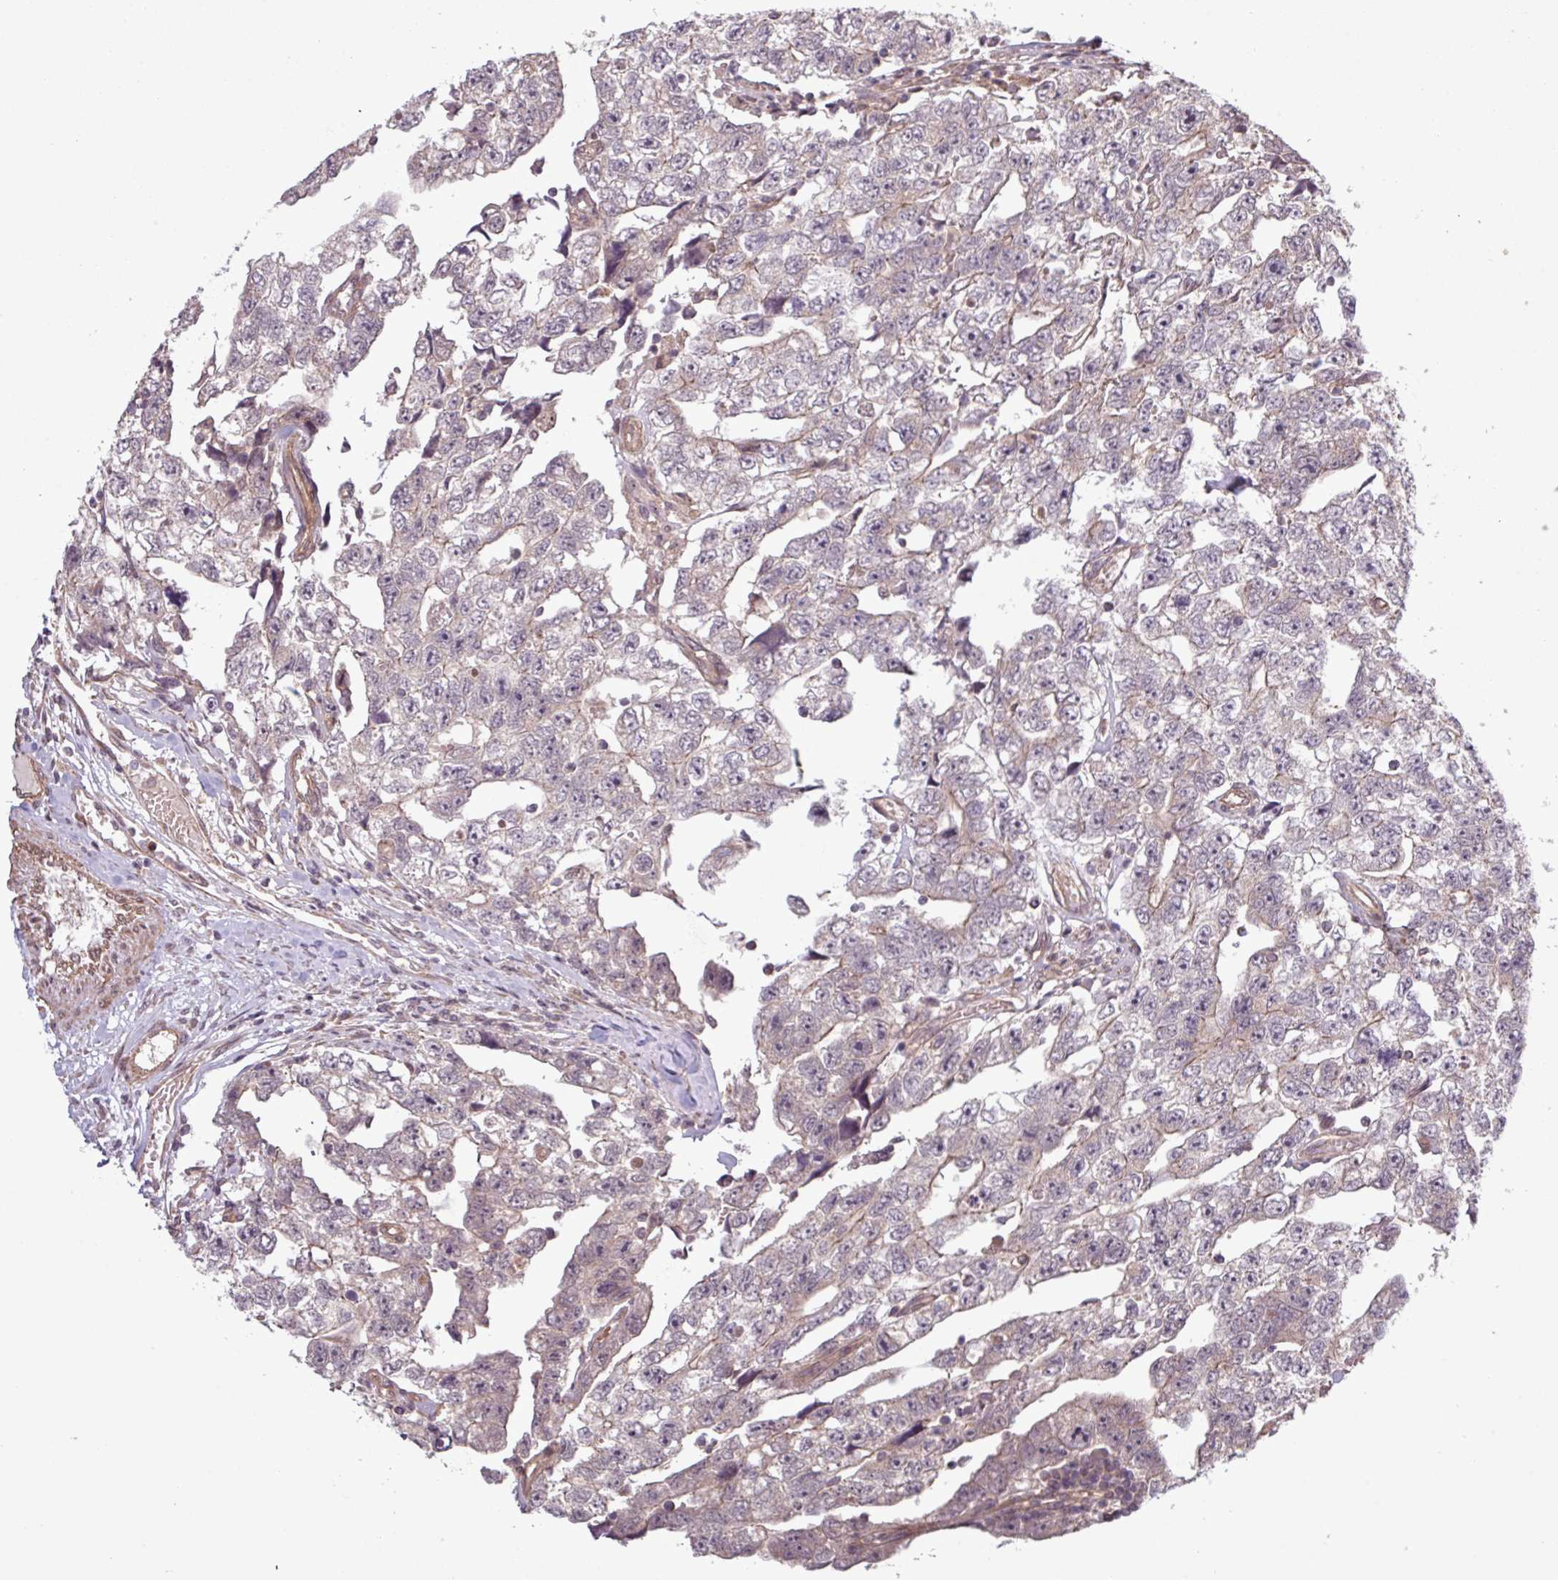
{"staining": {"intensity": "weak", "quantity": "<25%", "location": "cytoplasmic/membranous"}, "tissue": "testis cancer", "cell_type": "Tumor cells", "image_type": "cancer", "snomed": [{"axis": "morphology", "description": "Carcinoma, Embryonal, NOS"}, {"axis": "topography", "description": "Testis"}], "caption": "Human embryonal carcinoma (testis) stained for a protein using immunohistochemistry (IHC) shows no expression in tumor cells.", "gene": "TRABD2A", "patient": {"sex": "male", "age": 22}}